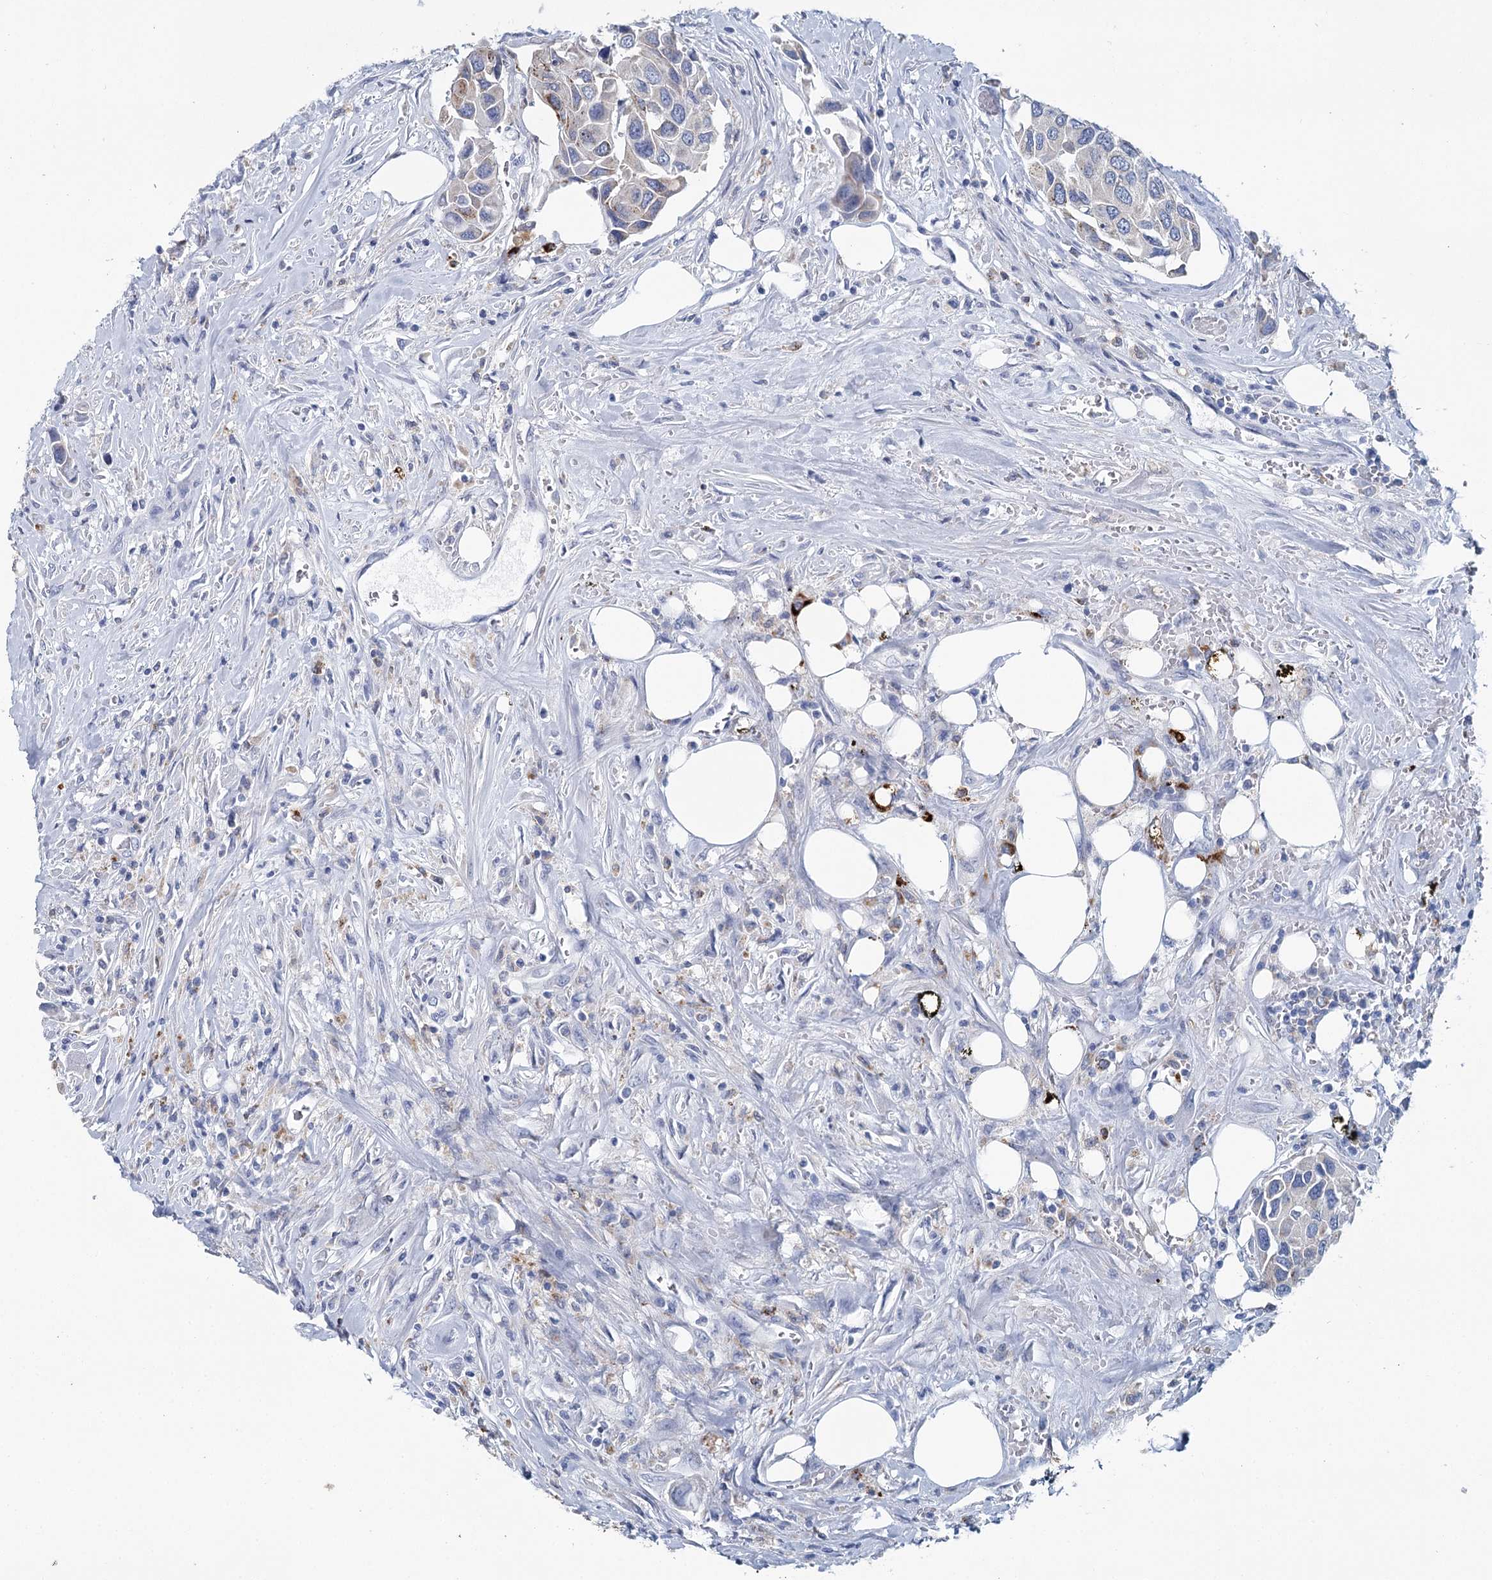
{"staining": {"intensity": "negative", "quantity": "none", "location": "none"}, "tissue": "urothelial cancer", "cell_type": "Tumor cells", "image_type": "cancer", "snomed": [{"axis": "morphology", "description": "Urothelial carcinoma, High grade"}, {"axis": "topography", "description": "Urinary bladder"}], "caption": "A high-resolution photomicrograph shows IHC staining of high-grade urothelial carcinoma, which displays no significant positivity in tumor cells.", "gene": "METTL7B", "patient": {"sex": "male", "age": 74}}